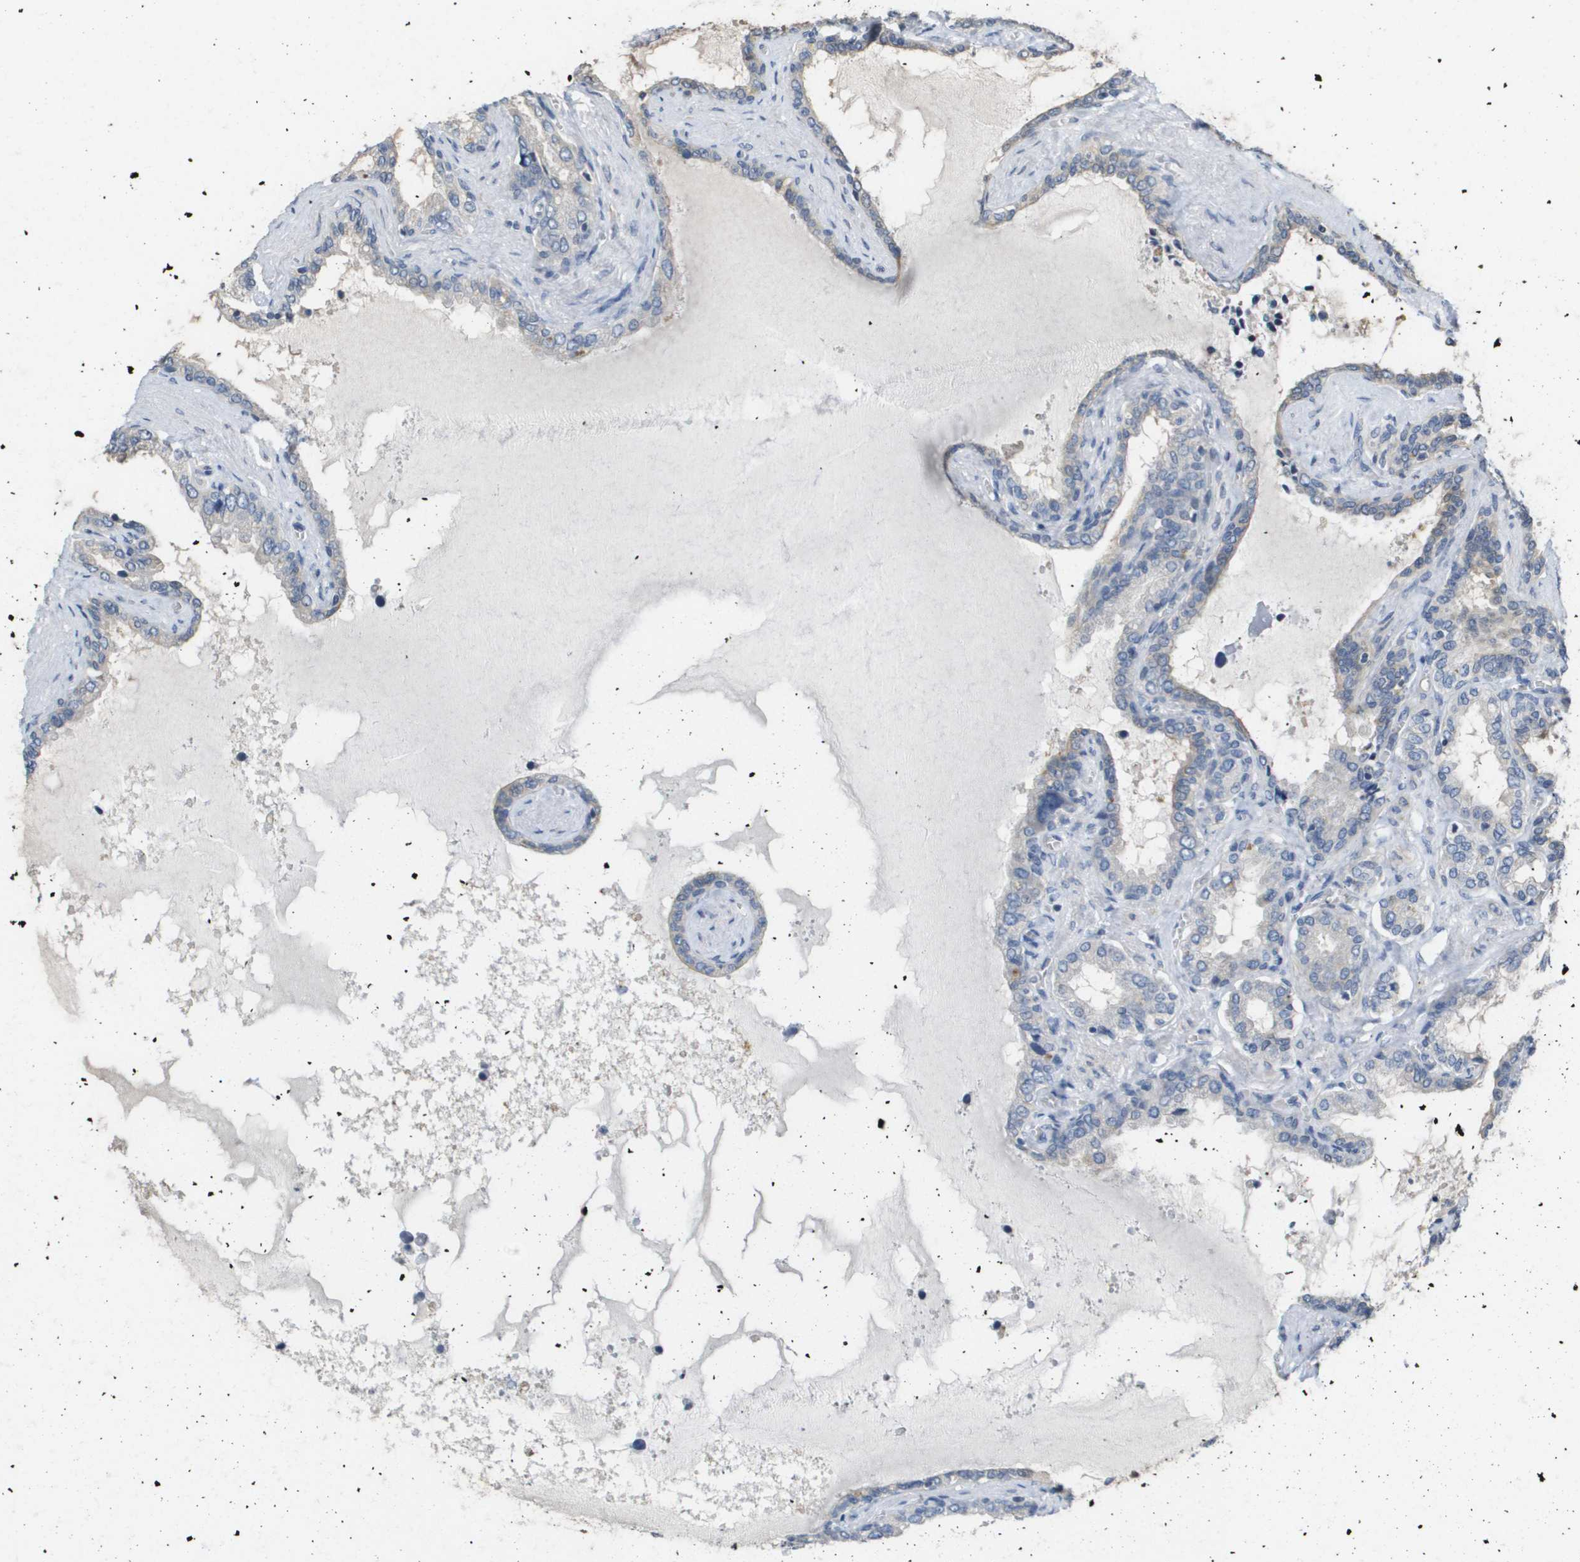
{"staining": {"intensity": "weak", "quantity": "25%-75%", "location": "cytoplasmic/membranous"}, "tissue": "seminal vesicle", "cell_type": "Glandular cells", "image_type": "normal", "snomed": [{"axis": "morphology", "description": "Normal tissue, NOS"}, {"axis": "topography", "description": "Seminal veicle"}], "caption": "A micrograph of seminal vesicle stained for a protein reveals weak cytoplasmic/membranous brown staining in glandular cells. The protein is shown in brown color, while the nuclei are stained blue.", "gene": "CAPN11", "patient": {"sex": "male", "age": 46}}